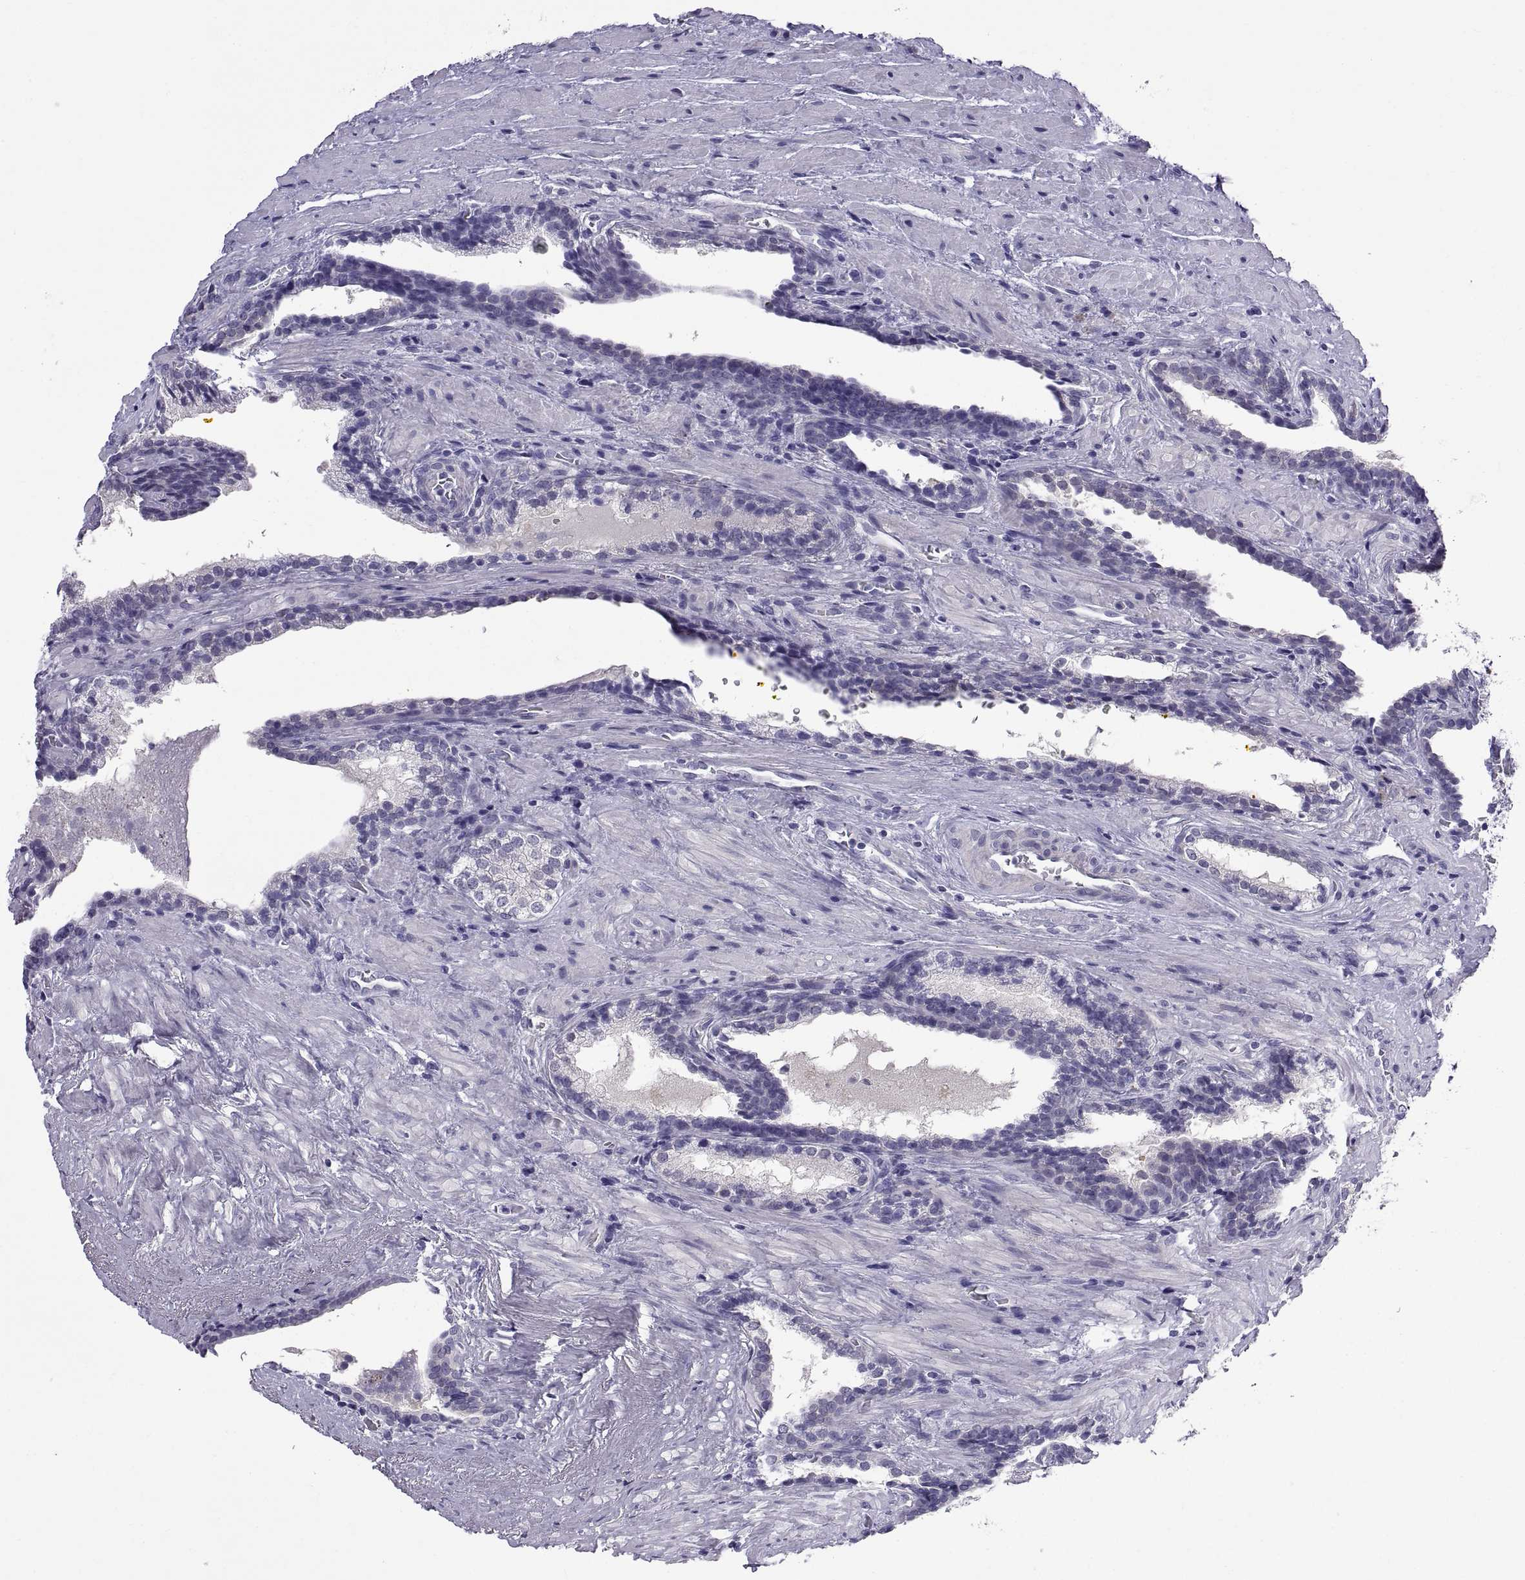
{"staining": {"intensity": "negative", "quantity": "none", "location": "none"}, "tissue": "prostate cancer", "cell_type": "Tumor cells", "image_type": "cancer", "snomed": [{"axis": "morphology", "description": "Adenocarcinoma, NOS"}, {"axis": "topography", "description": "Prostate and seminal vesicle, NOS"}], "caption": "An immunohistochemistry (IHC) image of prostate cancer is shown. There is no staining in tumor cells of prostate cancer.", "gene": "SPDYE1", "patient": {"sex": "male", "age": 63}}